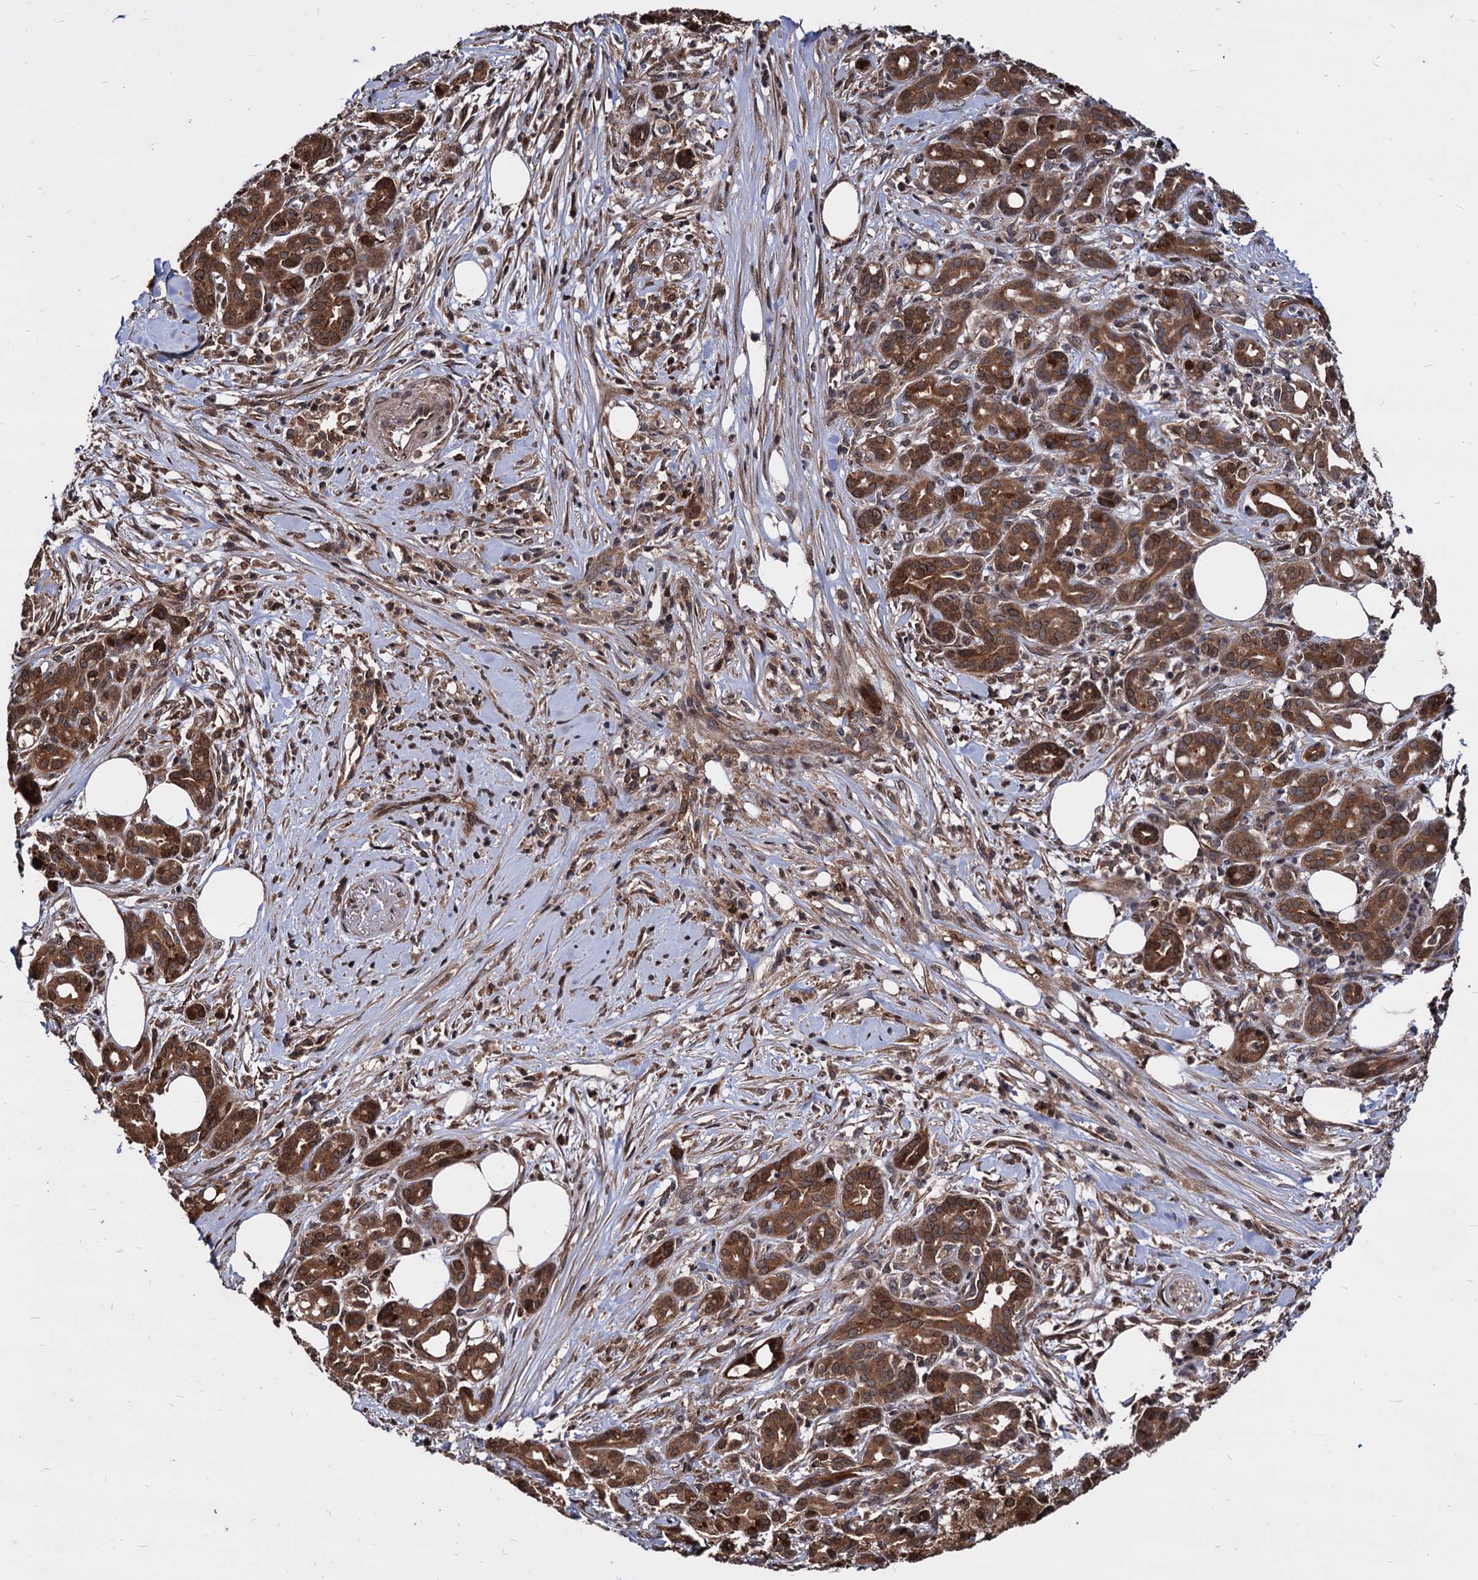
{"staining": {"intensity": "strong", "quantity": ">75%", "location": "cytoplasmic/membranous"}, "tissue": "pancreatic cancer", "cell_type": "Tumor cells", "image_type": "cancer", "snomed": [{"axis": "morphology", "description": "Adenocarcinoma, NOS"}, {"axis": "topography", "description": "Pancreas"}], "caption": "Adenocarcinoma (pancreatic) was stained to show a protein in brown. There is high levels of strong cytoplasmic/membranous staining in about >75% of tumor cells.", "gene": "ANKRD12", "patient": {"sex": "female", "age": 66}}